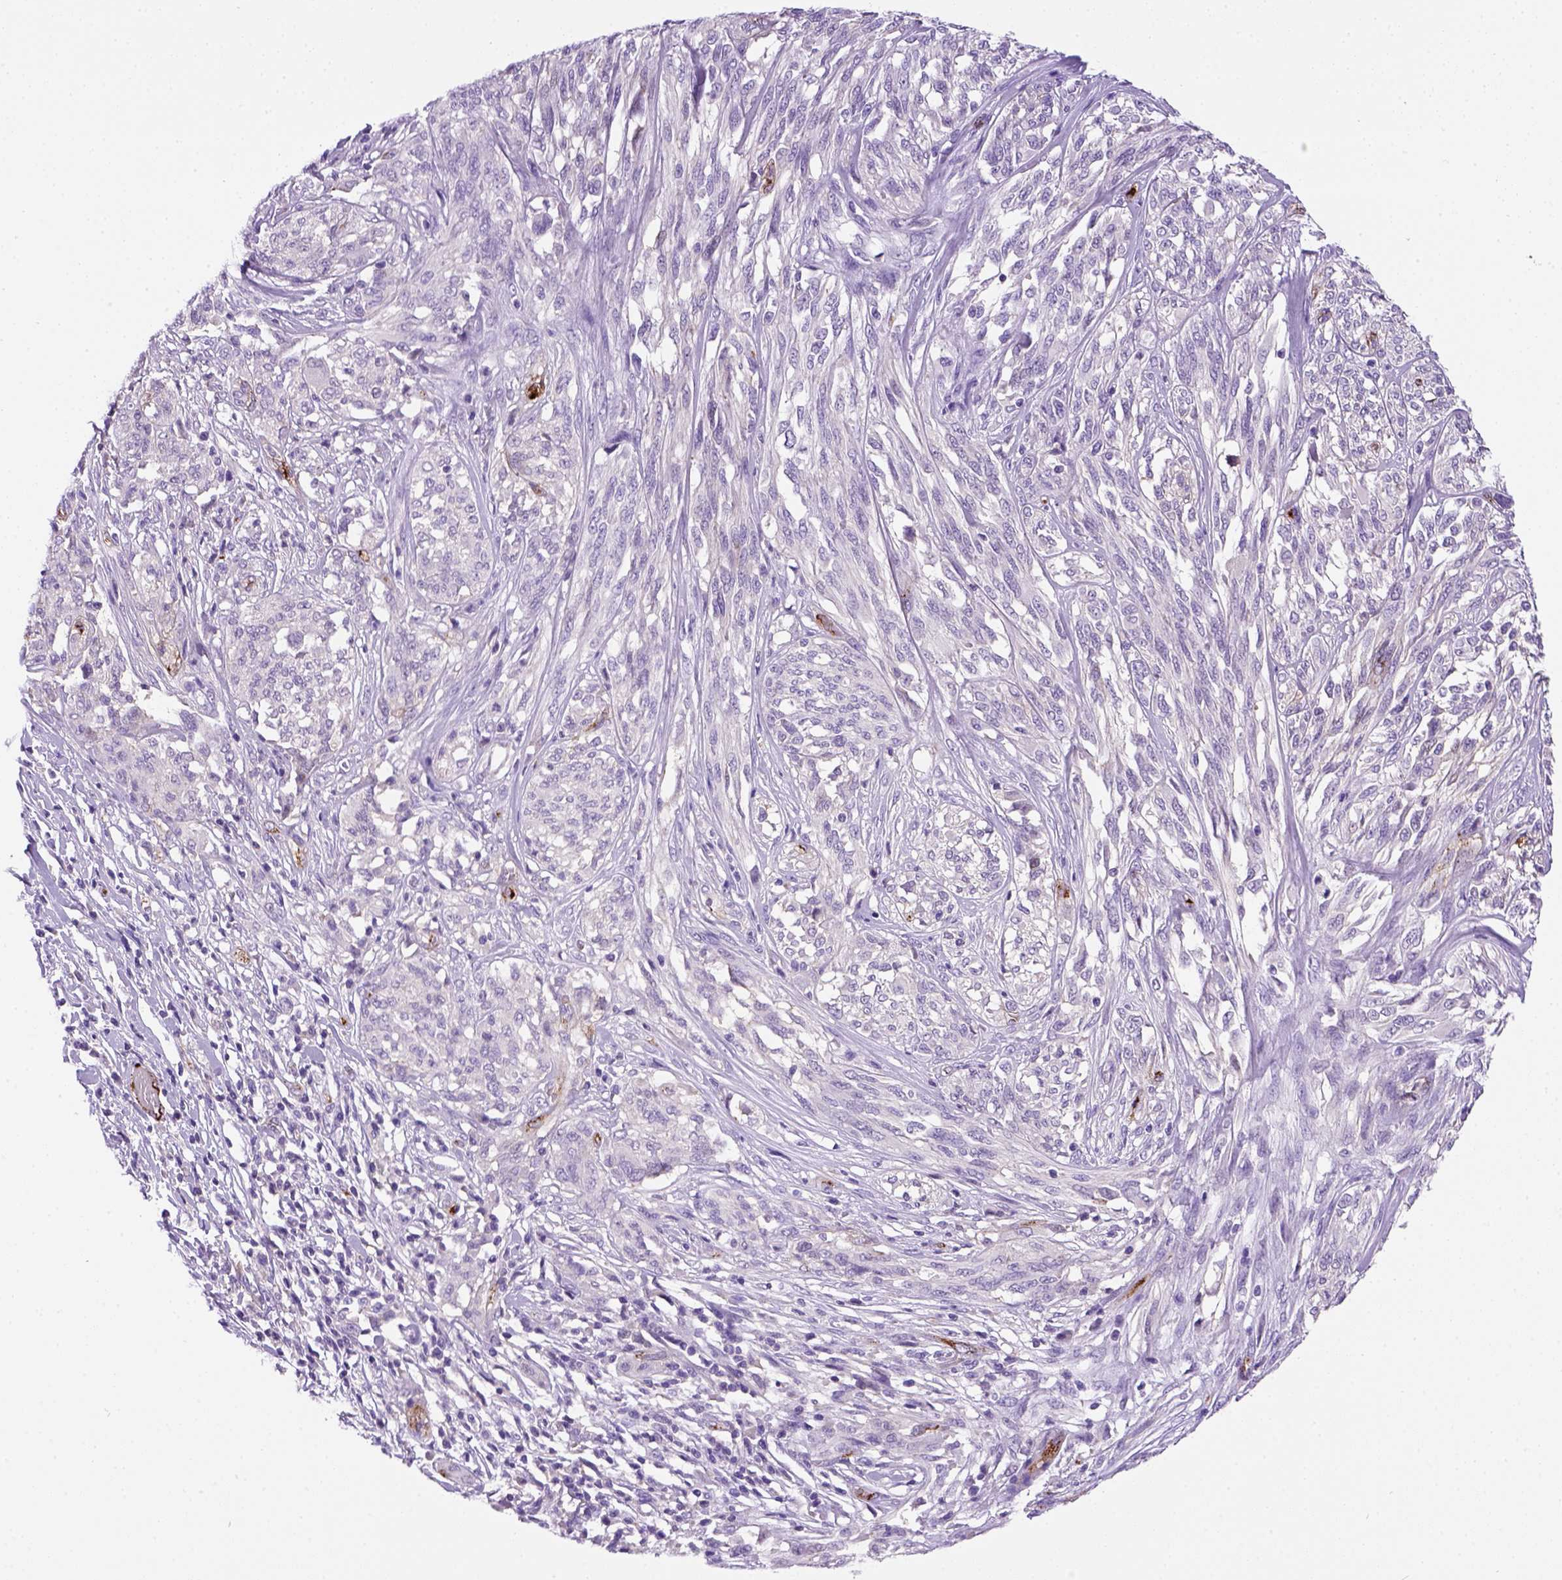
{"staining": {"intensity": "negative", "quantity": "none", "location": "none"}, "tissue": "melanoma", "cell_type": "Tumor cells", "image_type": "cancer", "snomed": [{"axis": "morphology", "description": "Malignant melanoma, NOS"}, {"axis": "topography", "description": "Skin"}], "caption": "There is no significant positivity in tumor cells of melanoma.", "gene": "VWF", "patient": {"sex": "female", "age": 91}}